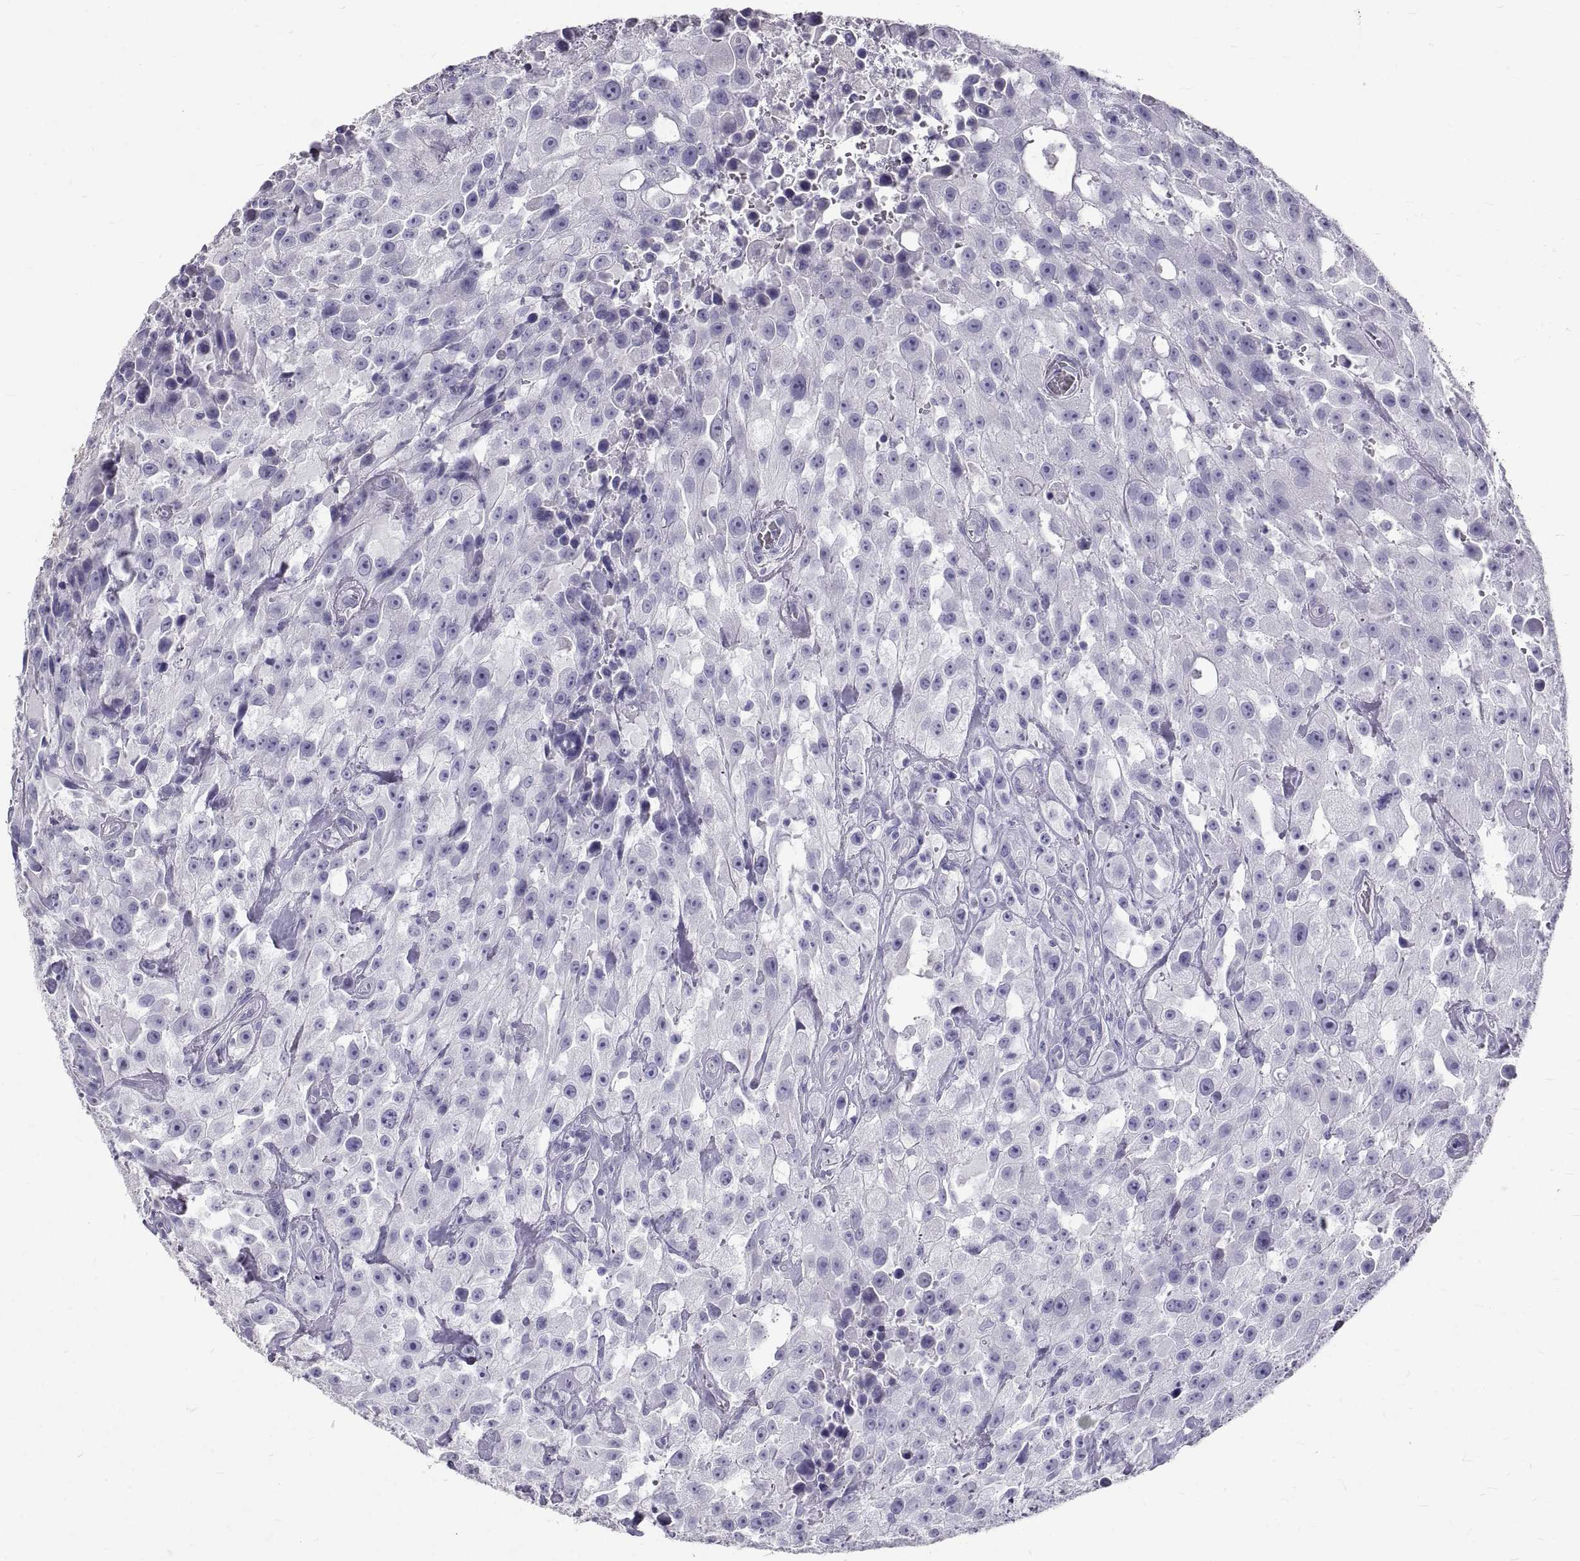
{"staining": {"intensity": "negative", "quantity": "none", "location": "none"}, "tissue": "urothelial cancer", "cell_type": "Tumor cells", "image_type": "cancer", "snomed": [{"axis": "morphology", "description": "Urothelial carcinoma, High grade"}, {"axis": "topography", "description": "Urinary bladder"}], "caption": "This is an IHC micrograph of human urothelial carcinoma (high-grade). There is no expression in tumor cells.", "gene": "GNG12", "patient": {"sex": "male", "age": 79}}